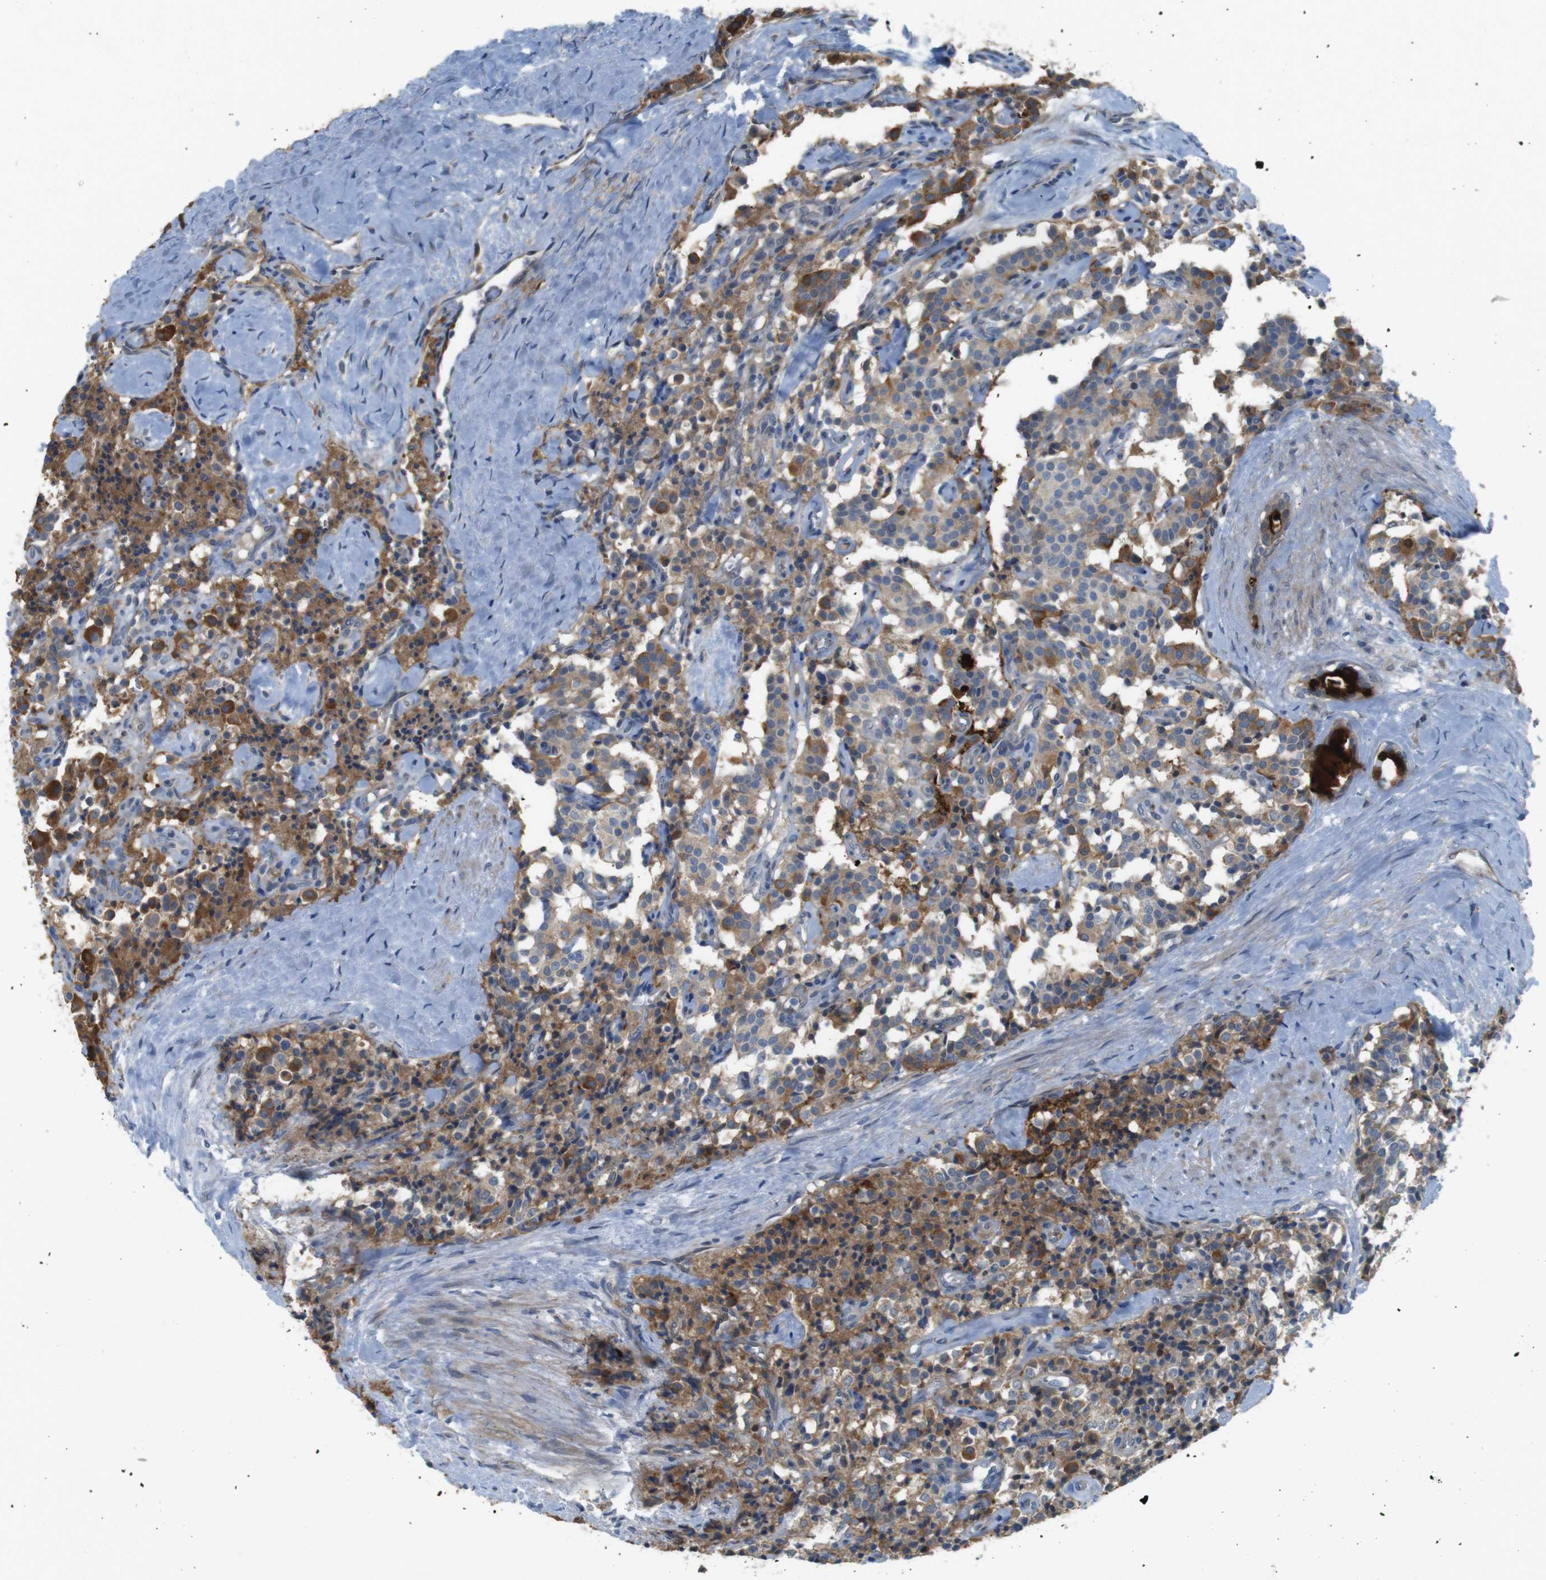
{"staining": {"intensity": "moderate", "quantity": ">75%", "location": "cytoplasmic/membranous"}, "tissue": "carcinoid", "cell_type": "Tumor cells", "image_type": "cancer", "snomed": [{"axis": "morphology", "description": "Carcinoid, malignant, NOS"}, {"axis": "topography", "description": "Lung"}], "caption": "Tumor cells demonstrate medium levels of moderate cytoplasmic/membranous staining in approximately >75% of cells in carcinoid.", "gene": "ABHD15", "patient": {"sex": "male", "age": 30}}